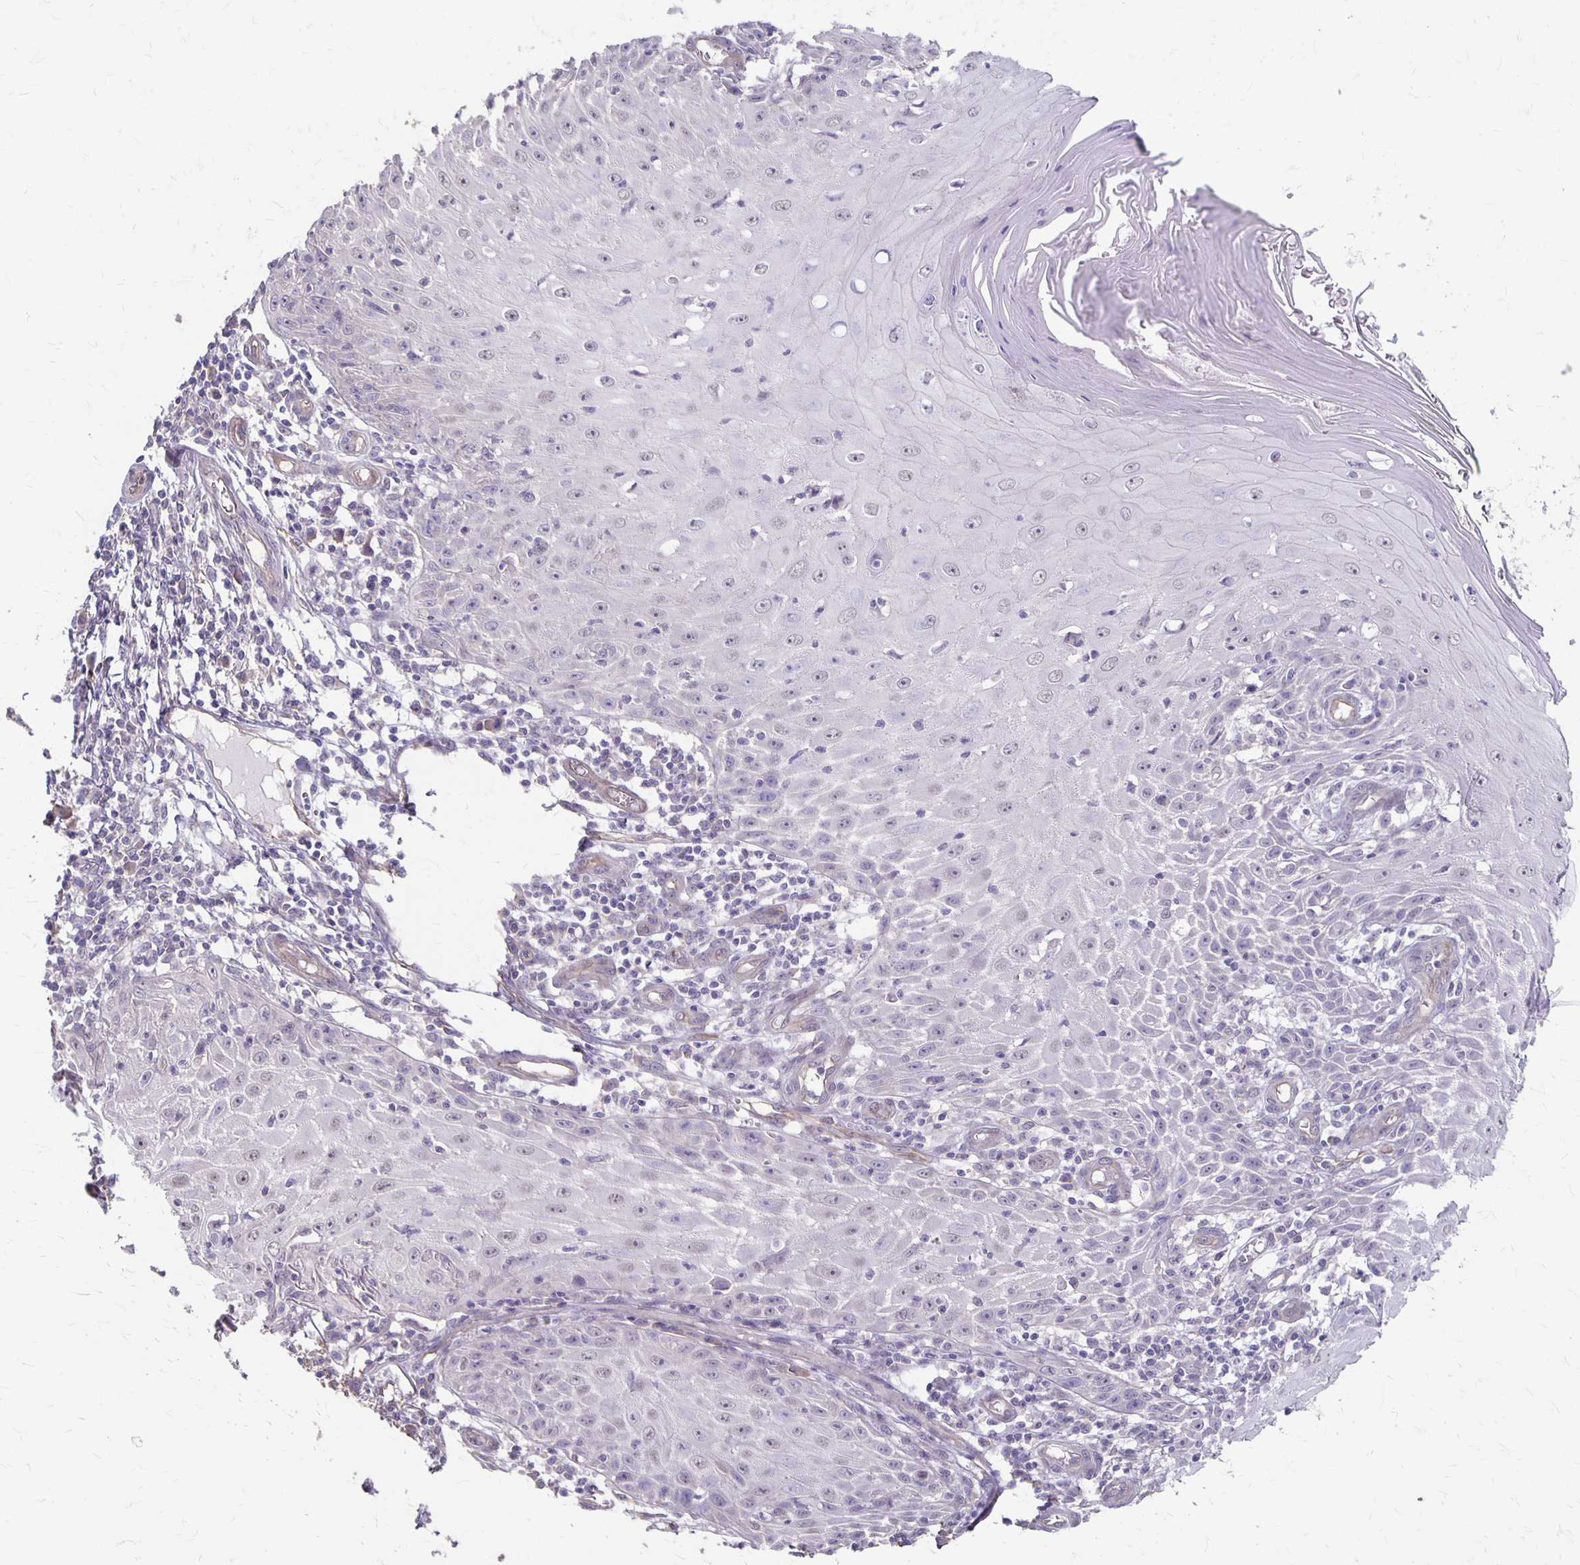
{"staining": {"intensity": "negative", "quantity": "none", "location": "none"}, "tissue": "skin cancer", "cell_type": "Tumor cells", "image_type": "cancer", "snomed": [{"axis": "morphology", "description": "Squamous cell carcinoma, NOS"}, {"axis": "topography", "description": "Skin"}], "caption": "Skin cancer stained for a protein using immunohistochemistry (IHC) shows no expression tumor cells.", "gene": "PPP1R3E", "patient": {"sex": "female", "age": 73}}